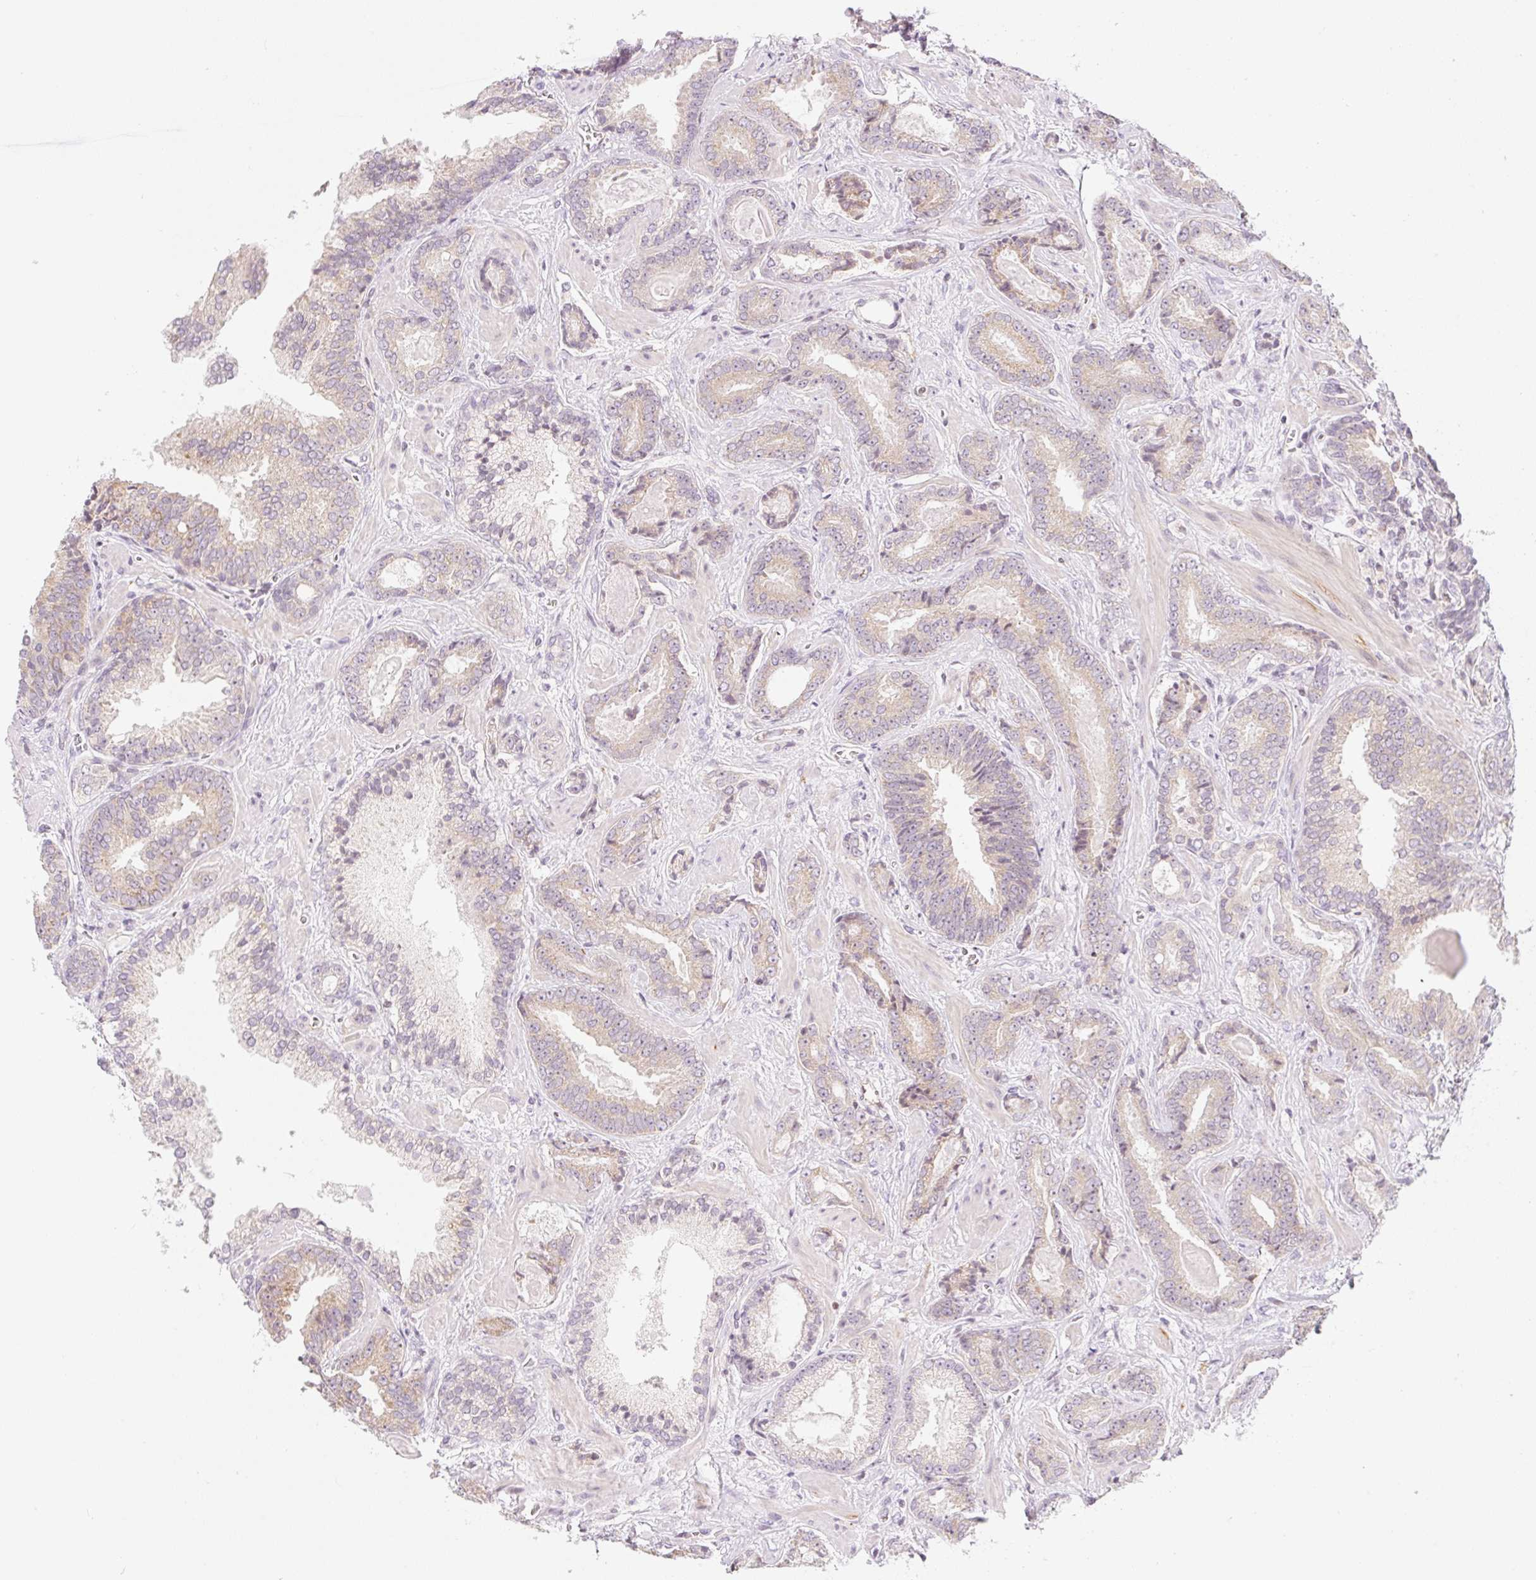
{"staining": {"intensity": "weak", "quantity": ">75%", "location": "cytoplasmic/membranous"}, "tissue": "prostate cancer", "cell_type": "Tumor cells", "image_type": "cancer", "snomed": [{"axis": "morphology", "description": "Adenocarcinoma, Low grade"}, {"axis": "topography", "description": "Prostate"}], "caption": "This histopathology image displays immunohistochemistry staining of human low-grade adenocarcinoma (prostate), with low weak cytoplasmic/membranous expression in about >75% of tumor cells.", "gene": "CASKIN1", "patient": {"sex": "male", "age": 62}}